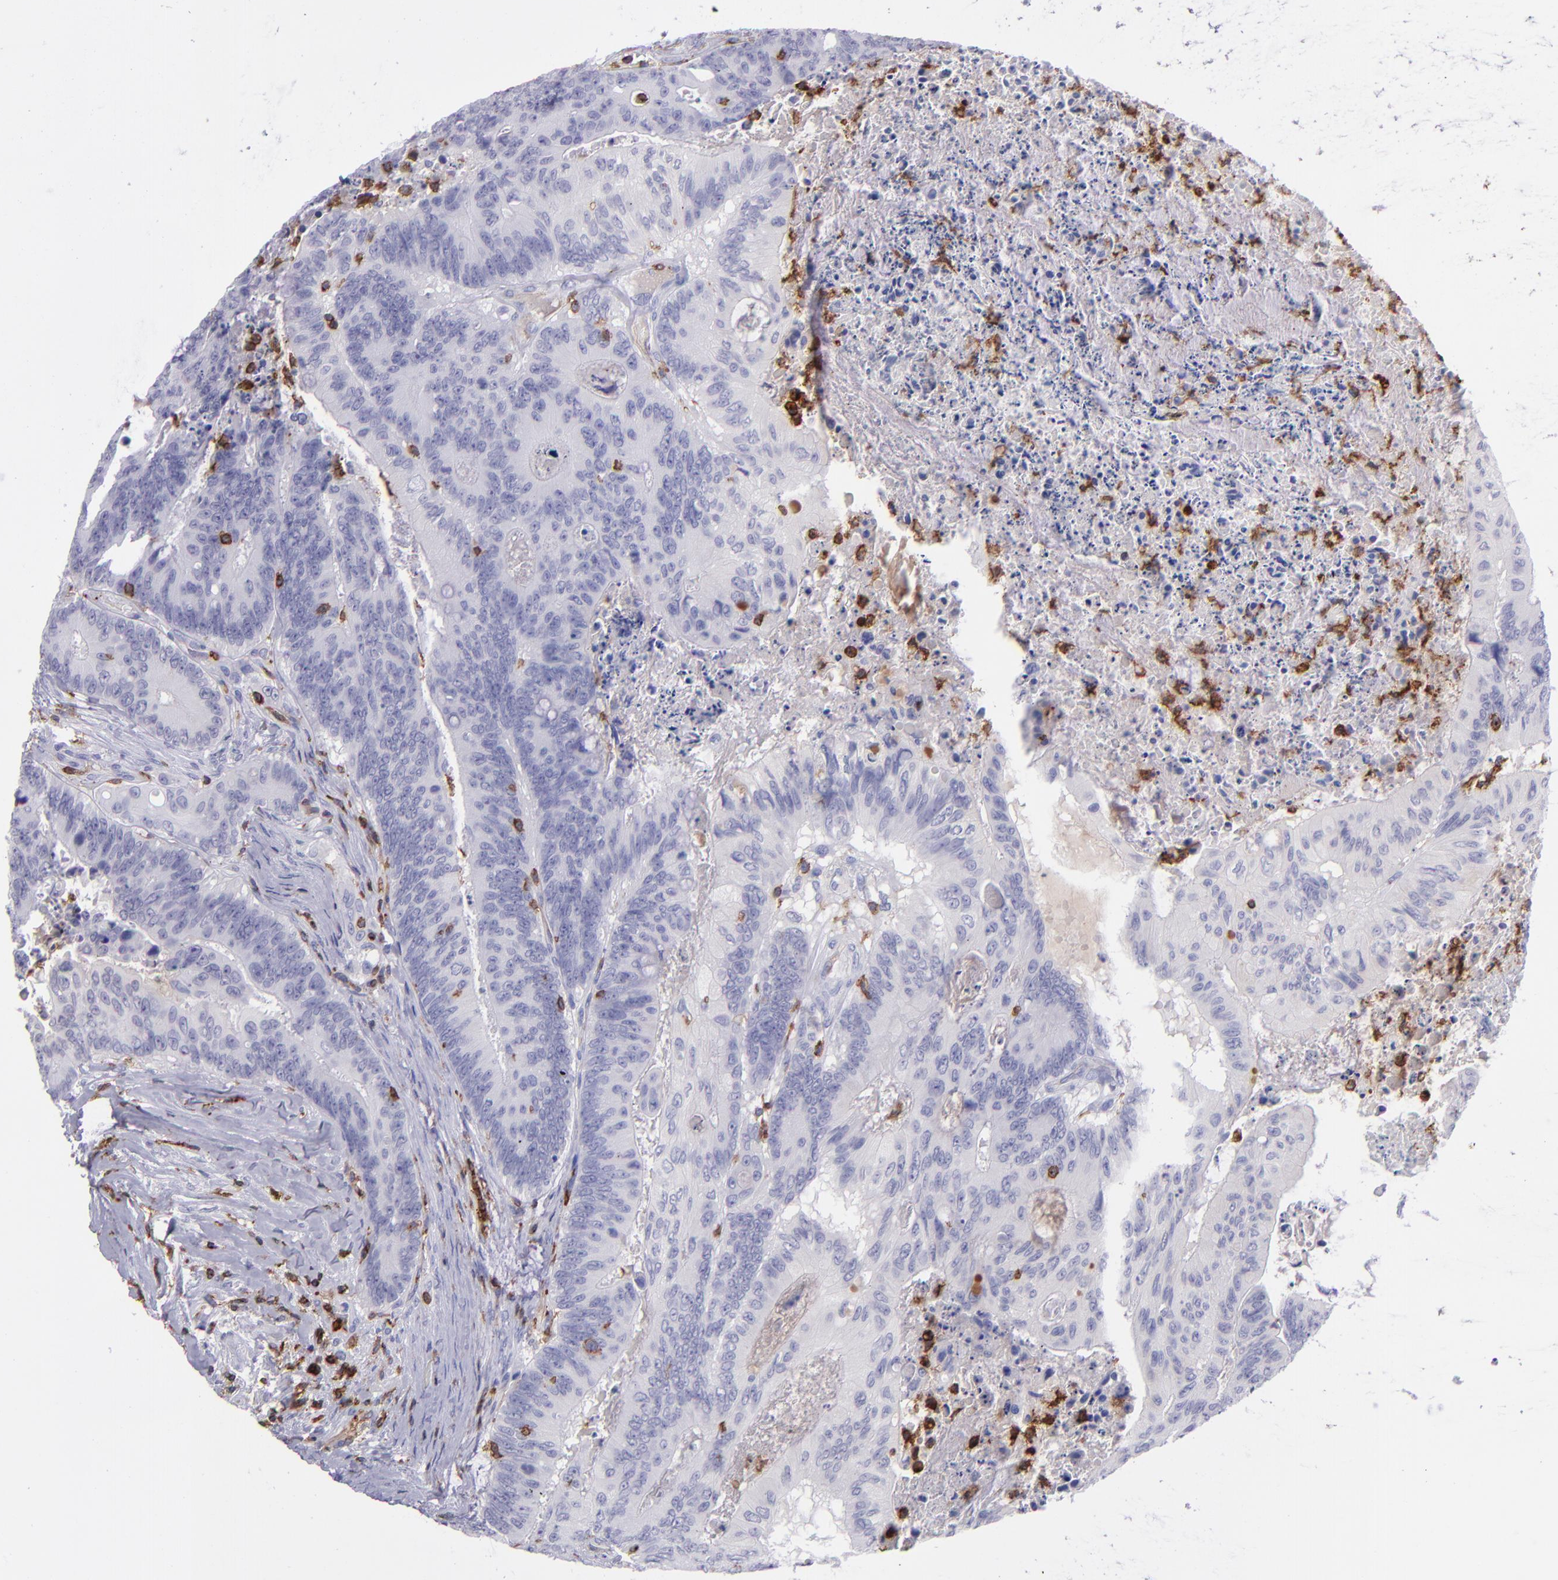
{"staining": {"intensity": "negative", "quantity": "none", "location": "none"}, "tissue": "colorectal cancer", "cell_type": "Tumor cells", "image_type": "cancer", "snomed": [{"axis": "morphology", "description": "Adenocarcinoma, NOS"}, {"axis": "topography", "description": "Colon"}], "caption": "Photomicrograph shows no significant protein positivity in tumor cells of colorectal cancer (adenocarcinoma). (DAB immunohistochemistry, high magnification).", "gene": "ICAM3", "patient": {"sex": "male", "age": 65}}